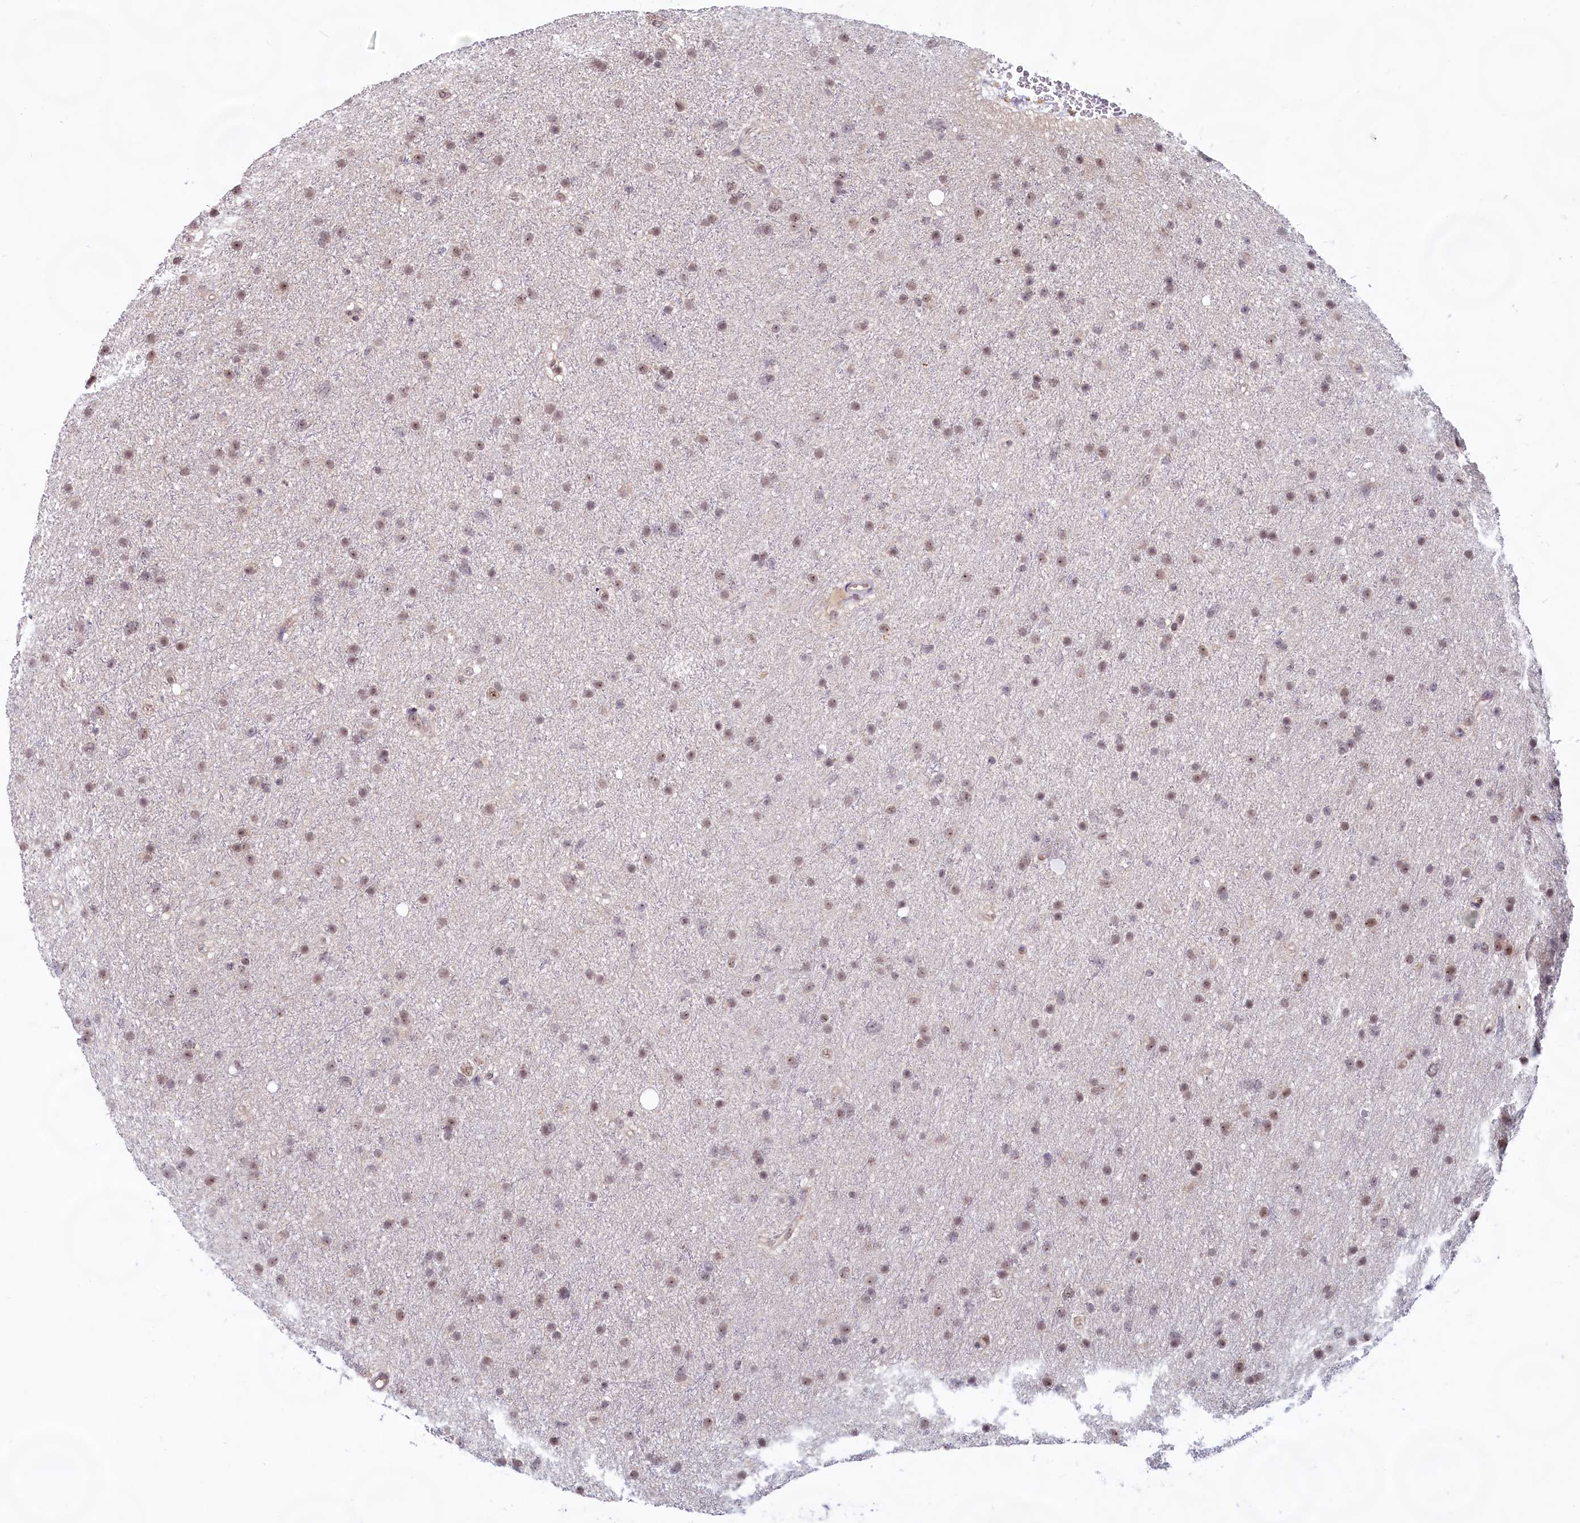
{"staining": {"intensity": "moderate", "quantity": "25%-75%", "location": "nuclear"}, "tissue": "glioma", "cell_type": "Tumor cells", "image_type": "cancer", "snomed": [{"axis": "morphology", "description": "Glioma, malignant, Low grade"}, {"axis": "topography", "description": "Cerebral cortex"}], "caption": "Immunohistochemical staining of human malignant glioma (low-grade) demonstrates moderate nuclear protein expression in approximately 25%-75% of tumor cells. The protein of interest is shown in brown color, while the nuclei are stained blue.", "gene": "C1D", "patient": {"sex": "female", "age": 39}}